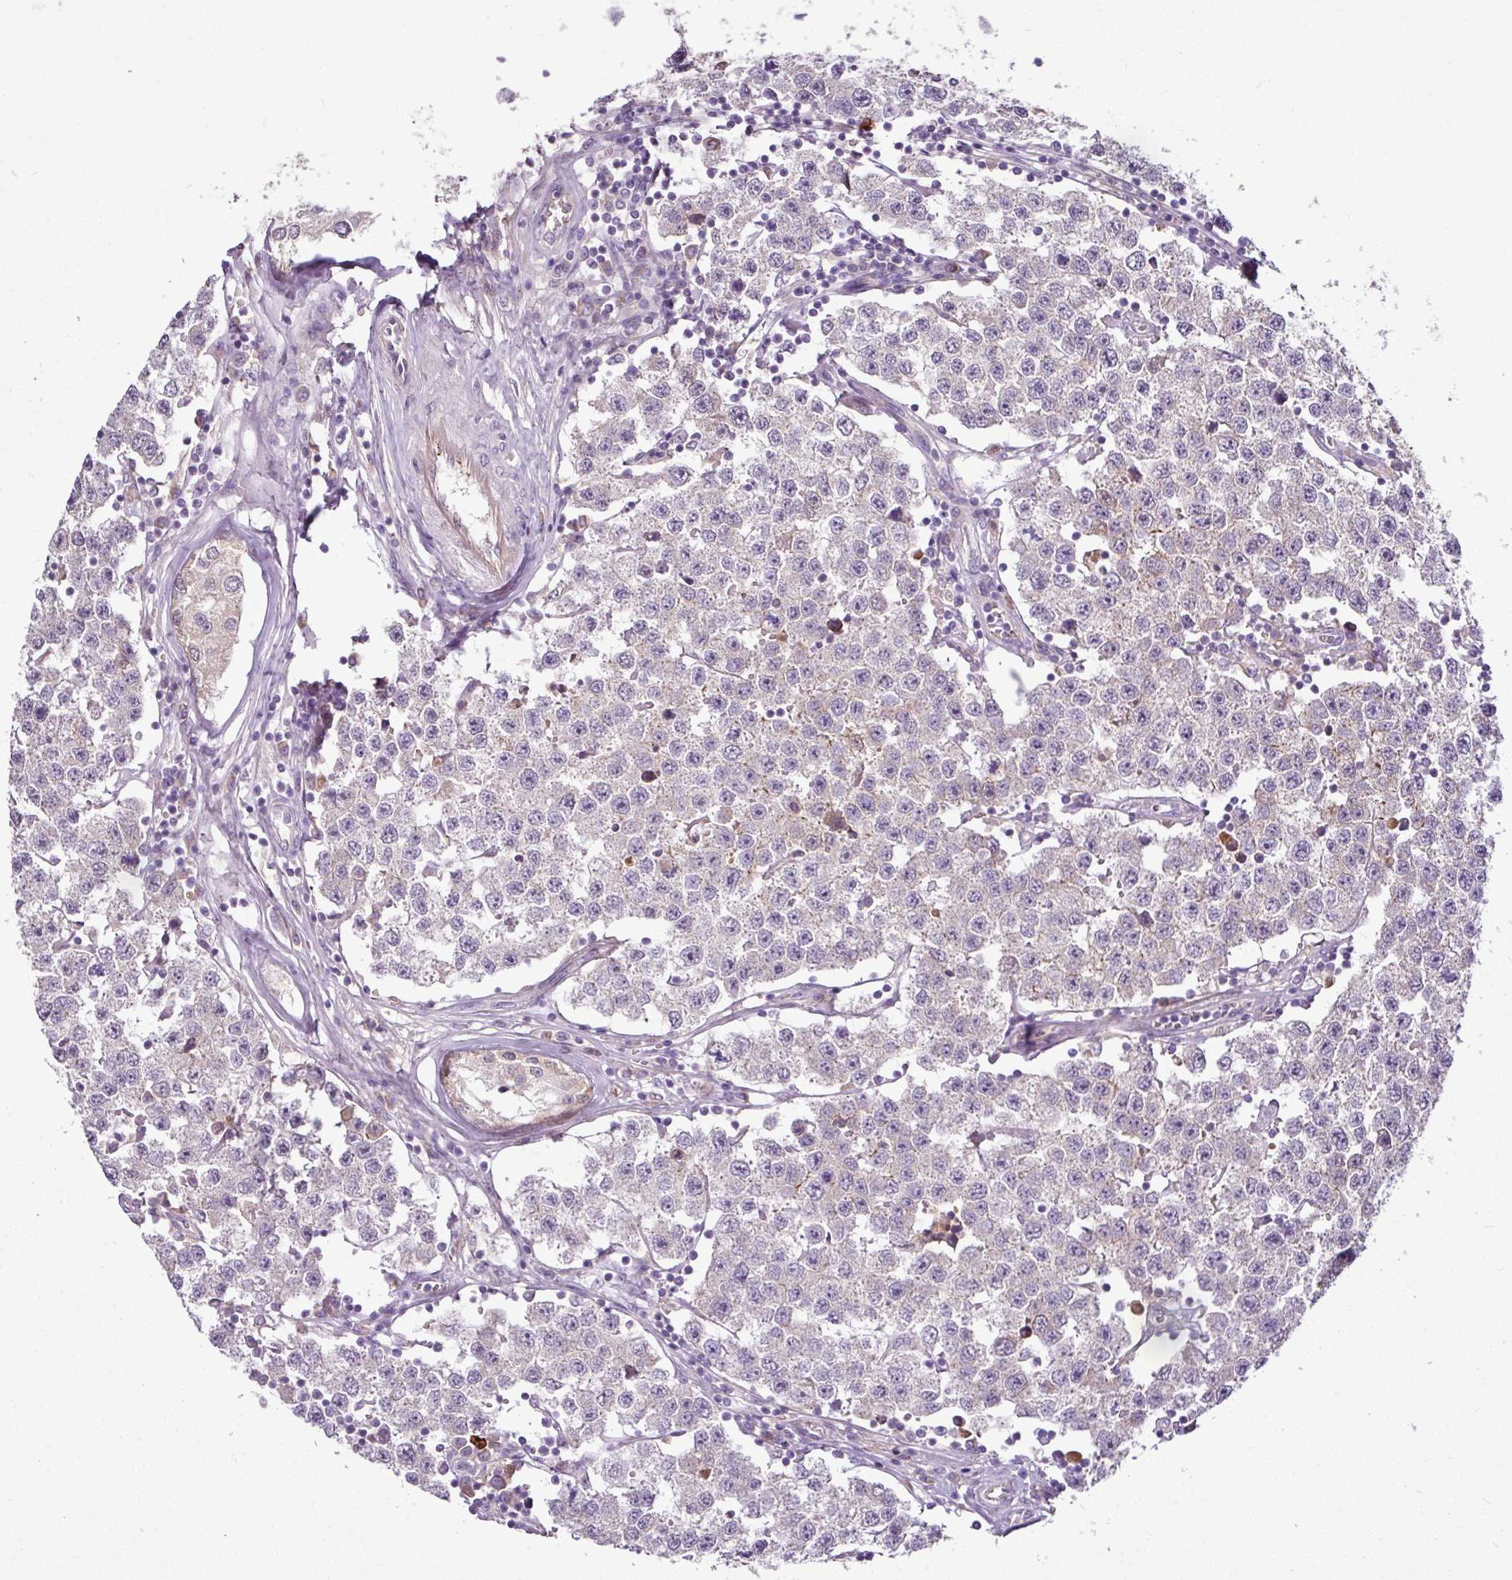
{"staining": {"intensity": "weak", "quantity": "<25%", "location": "cytoplasmic/membranous"}, "tissue": "testis cancer", "cell_type": "Tumor cells", "image_type": "cancer", "snomed": [{"axis": "morphology", "description": "Seminoma, NOS"}, {"axis": "topography", "description": "Testis"}], "caption": "This is a photomicrograph of immunohistochemistry (IHC) staining of seminoma (testis), which shows no expression in tumor cells.", "gene": "GAN", "patient": {"sex": "male", "age": 34}}